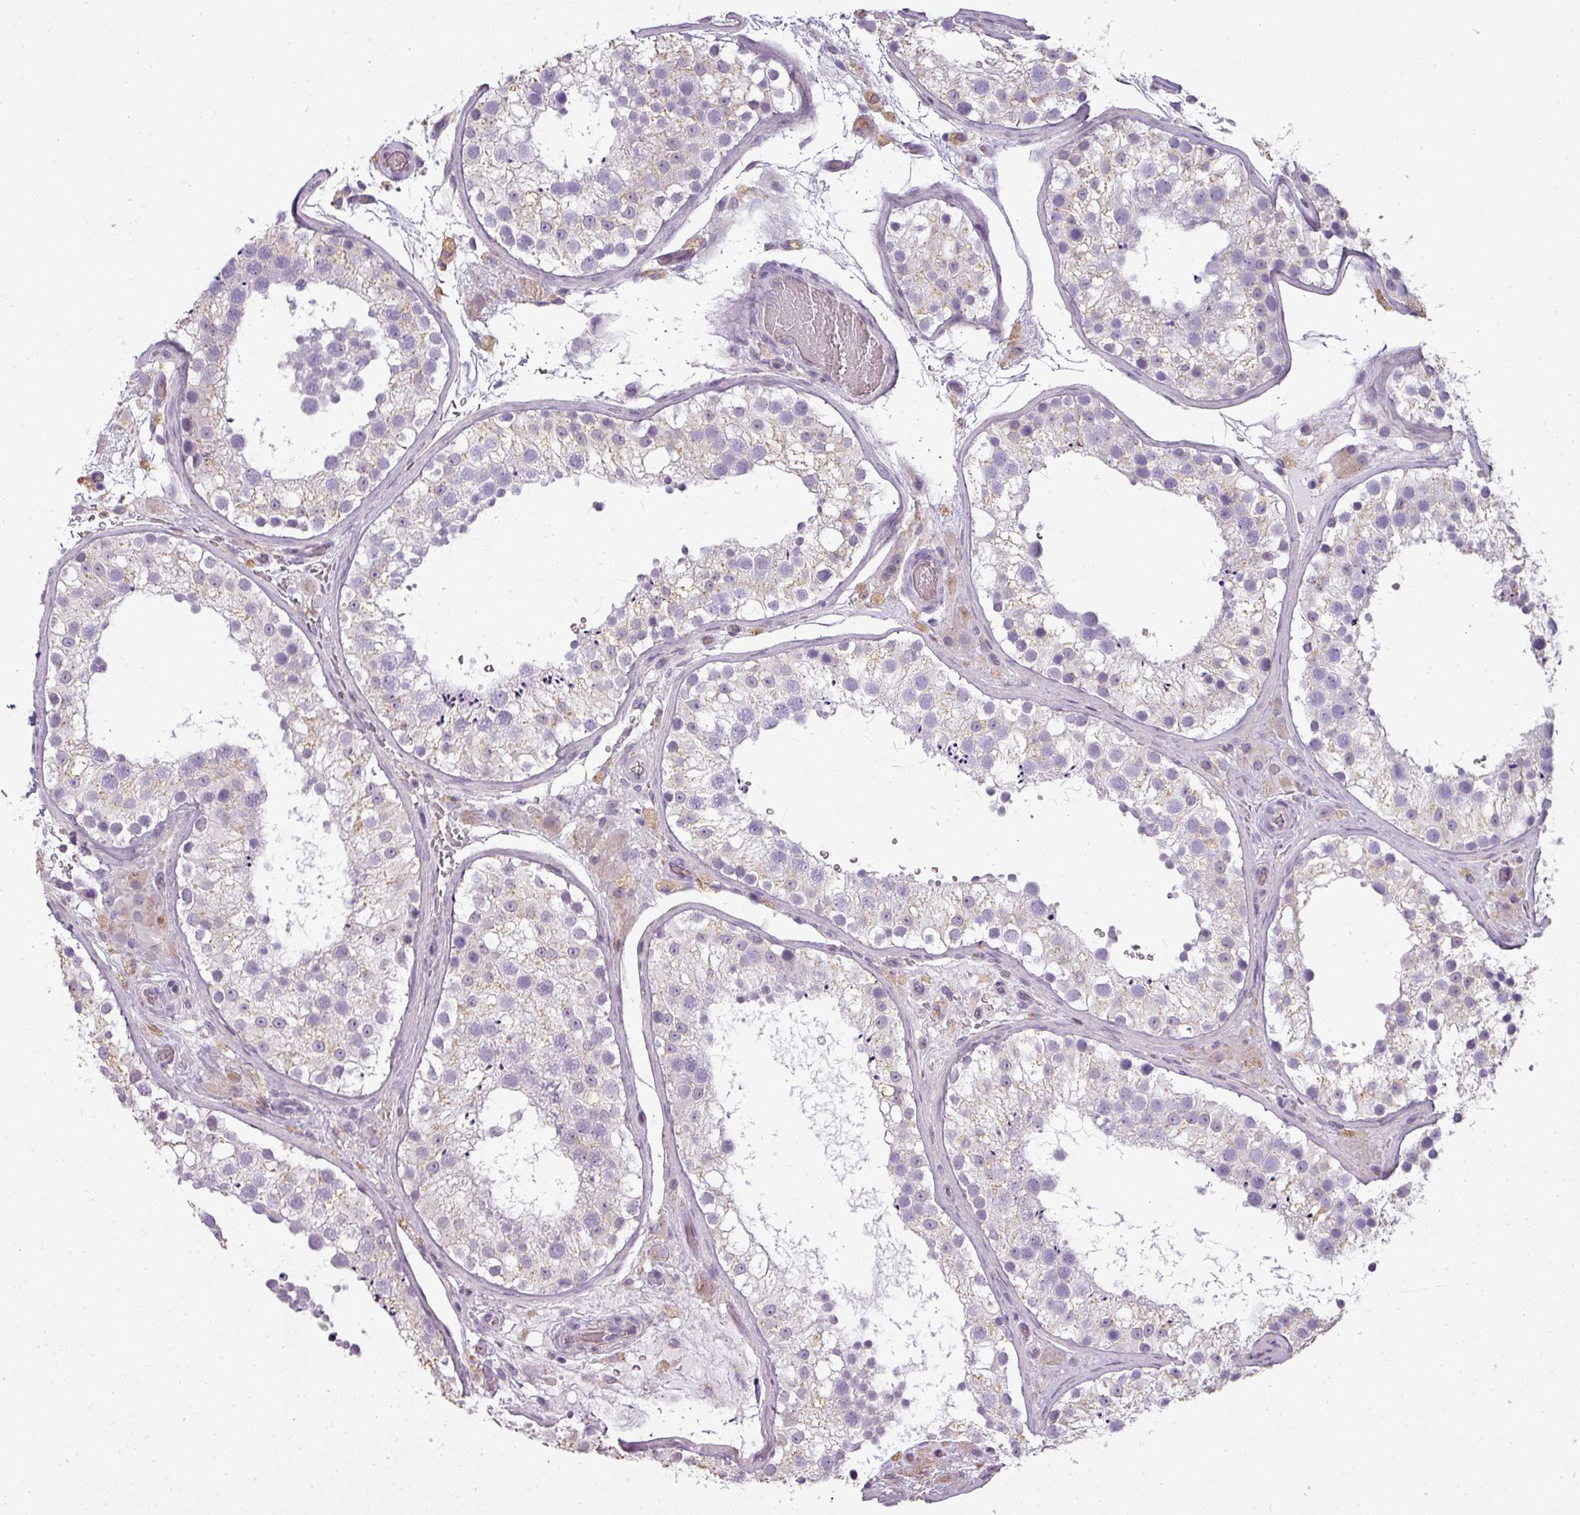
{"staining": {"intensity": "weak", "quantity": "<25%", "location": "cytoplasmic/membranous"}, "tissue": "testis", "cell_type": "Cells in seminiferous ducts", "image_type": "normal", "snomed": [{"axis": "morphology", "description": "Normal tissue, NOS"}, {"axis": "topography", "description": "Testis"}], "caption": "The micrograph demonstrates no staining of cells in seminiferous ducts in normal testis. Brightfield microscopy of immunohistochemistry (IHC) stained with DAB (3,3'-diaminobenzidine) (brown) and hematoxylin (blue), captured at high magnification.", "gene": "ASB1", "patient": {"sex": "male", "age": 26}}